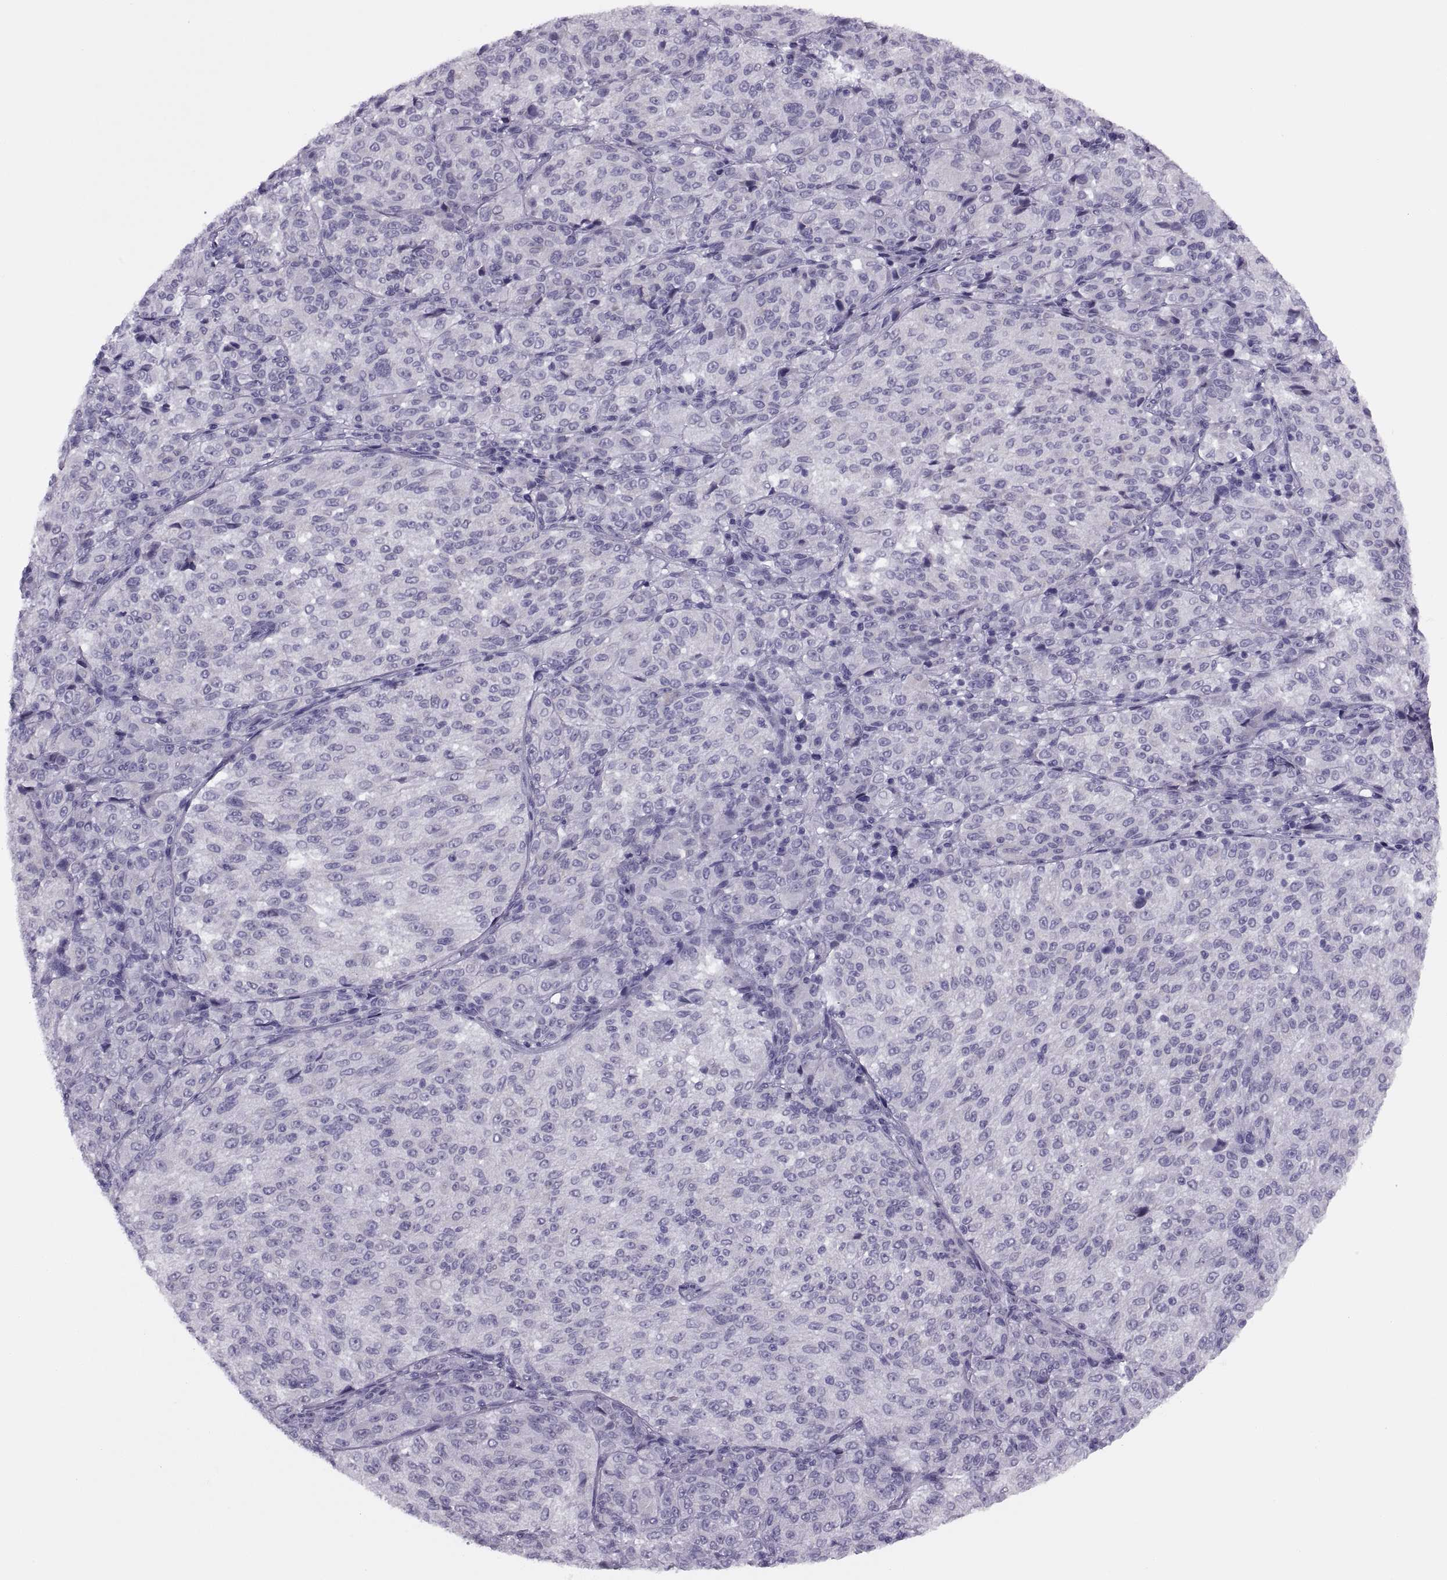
{"staining": {"intensity": "negative", "quantity": "none", "location": "none"}, "tissue": "melanoma", "cell_type": "Tumor cells", "image_type": "cancer", "snomed": [{"axis": "morphology", "description": "Malignant melanoma, Metastatic site"}, {"axis": "topography", "description": "Brain"}], "caption": "Photomicrograph shows no protein staining in tumor cells of melanoma tissue.", "gene": "FAM24A", "patient": {"sex": "female", "age": 56}}